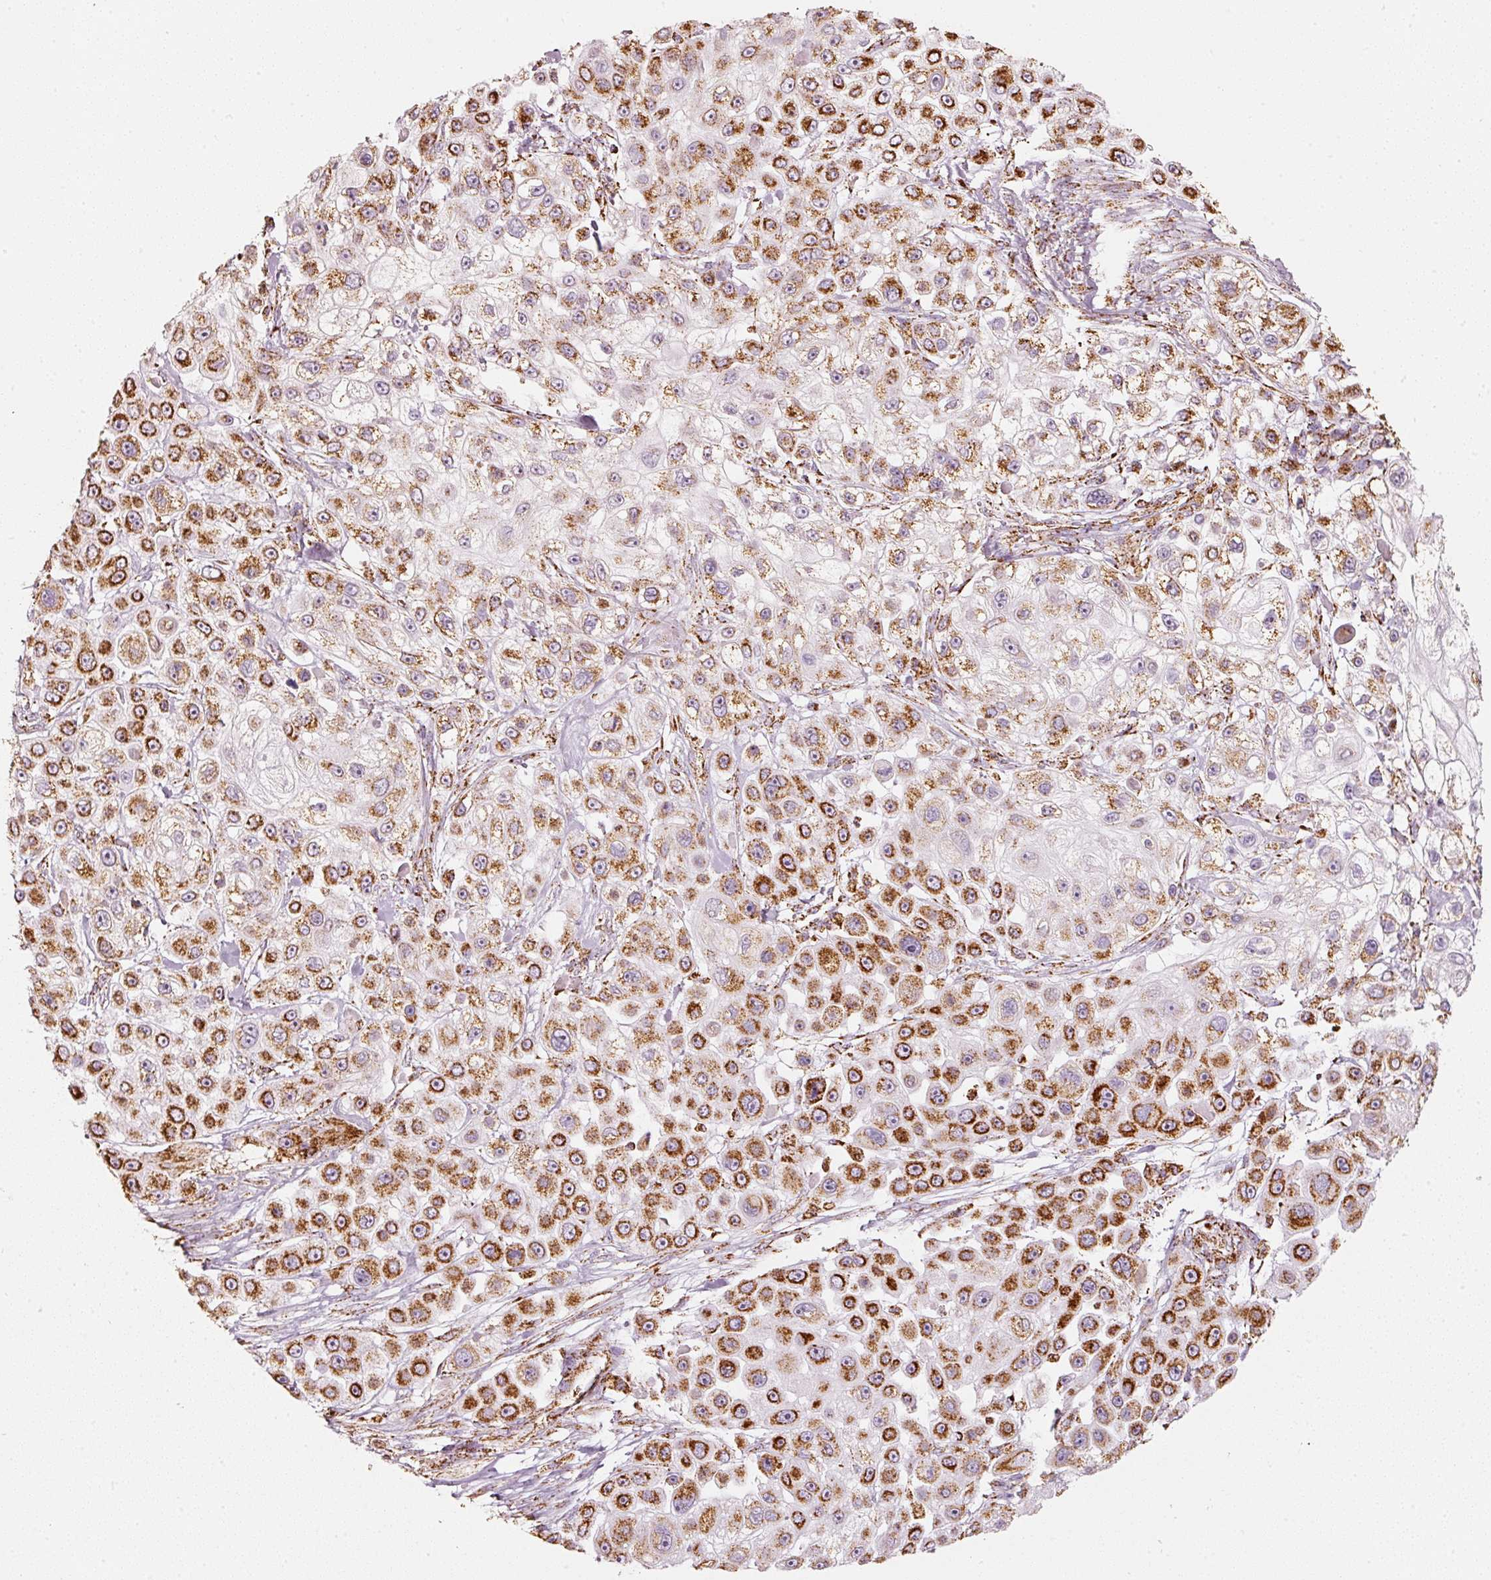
{"staining": {"intensity": "strong", "quantity": ">75%", "location": "cytoplasmic/membranous"}, "tissue": "skin cancer", "cell_type": "Tumor cells", "image_type": "cancer", "snomed": [{"axis": "morphology", "description": "Squamous cell carcinoma, NOS"}, {"axis": "topography", "description": "Skin"}], "caption": "A micrograph of human skin cancer stained for a protein exhibits strong cytoplasmic/membranous brown staining in tumor cells. The staining is performed using DAB brown chromogen to label protein expression. The nuclei are counter-stained blue using hematoxylin.", "gene": "UQCRC1", "patient": {"sex": "male", "age": 67}}